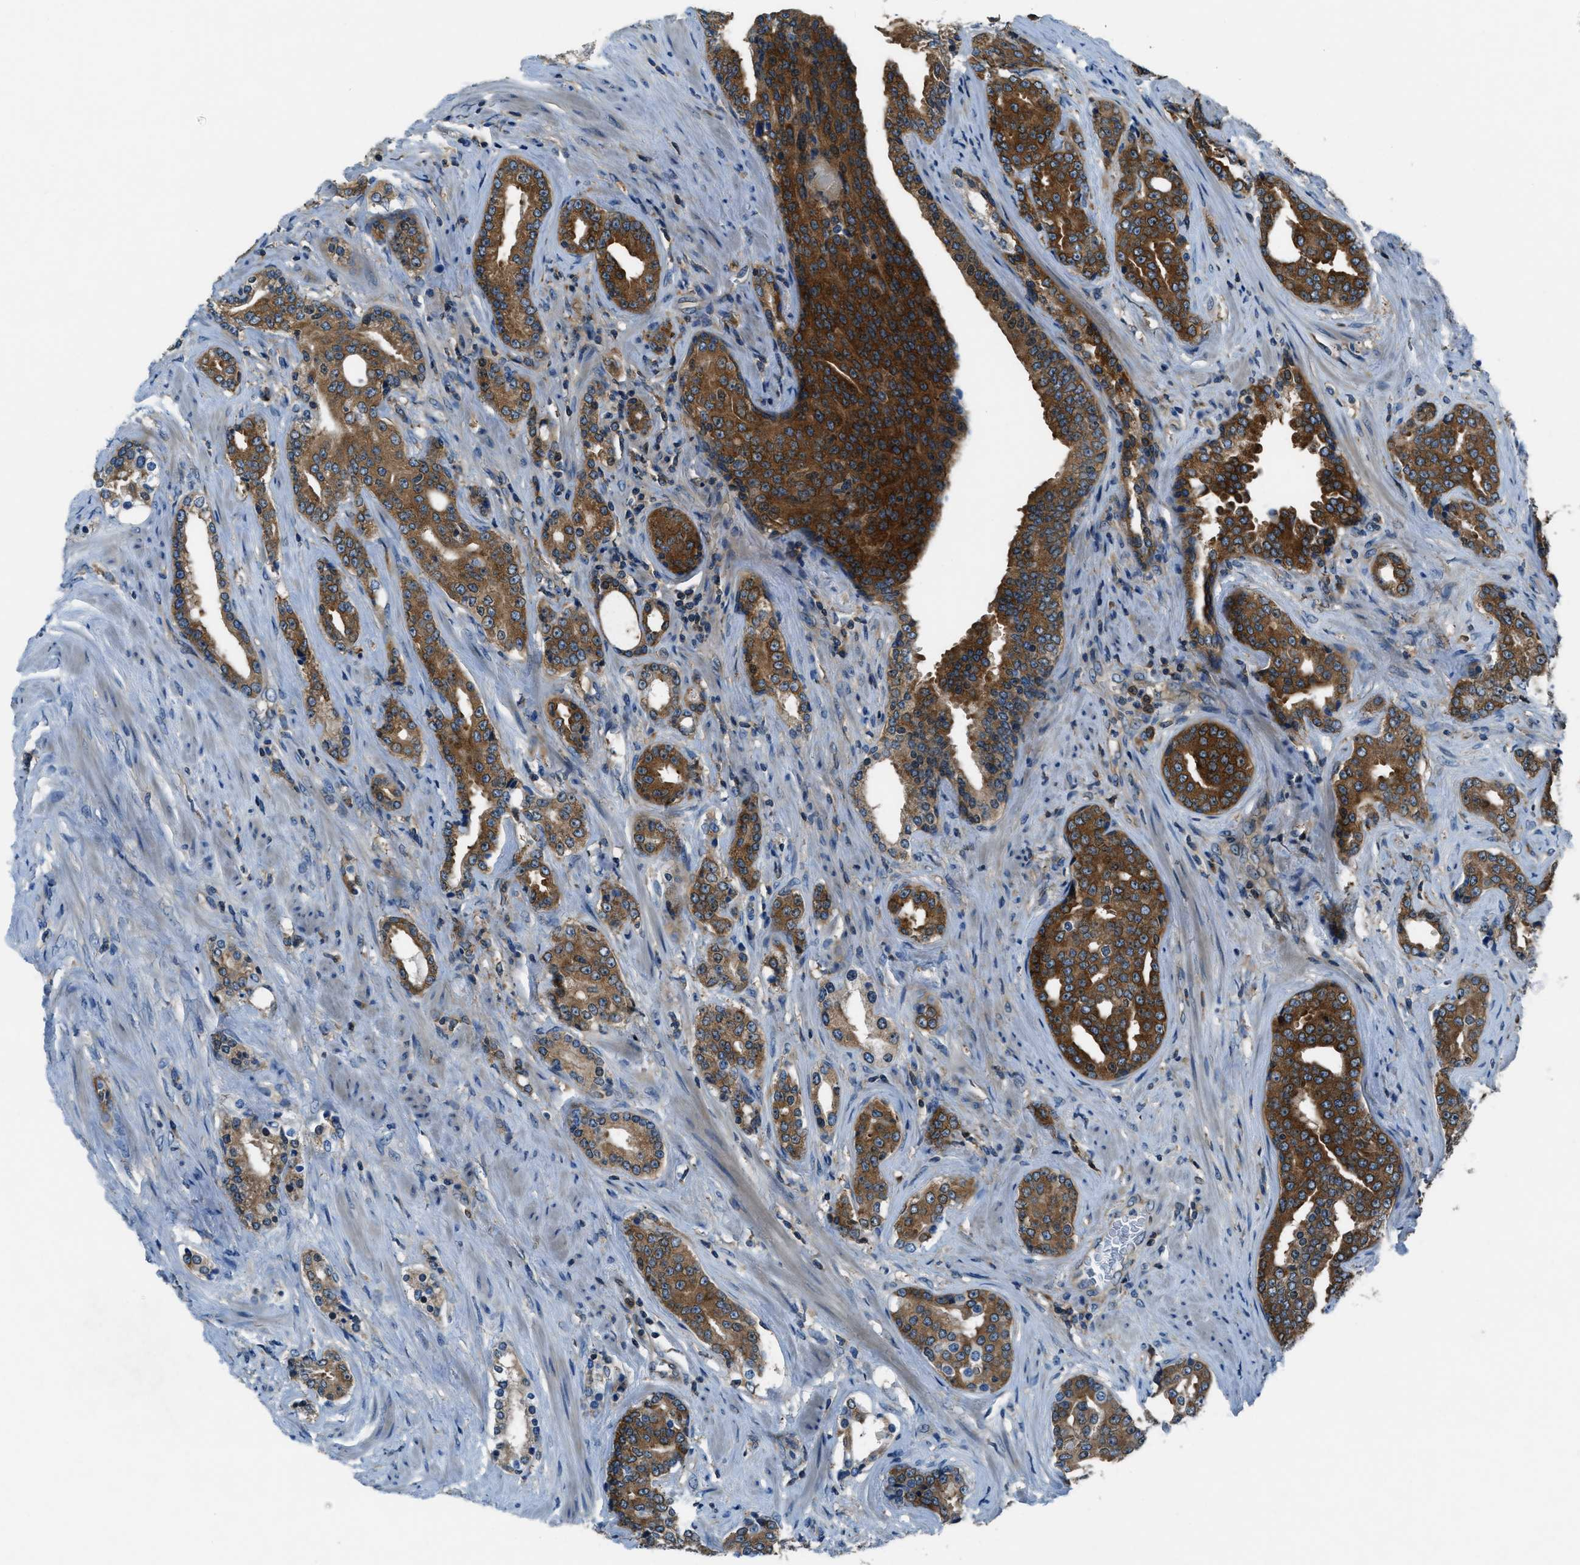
{"staining": {"intensity": "strong", "quantity": ">75%", "location": "cytoplasmic/membranous"}, "tissue": "prostate cancer", "cell_type": "Tumor cells", "image_type": "cancer", "snomed": [{"axis": "morphology", "description": "Adenocarcinoma, High grade"}, {"axis": "topography", "description": "Prostate"}], "caption": "DAB (3,3'-diaminobenzidine) immunohistochemical staining of human prostate cancer (adenocarcinoma (high-grade)) displays strong cytoplasmic/membranous protein positivity in about >75% of tumor cells. (Brightfield microscopy of DAB IHC at high magnification).", "gene": "ARFGAP2", "patient": {"sex": "male", "age": 71}}